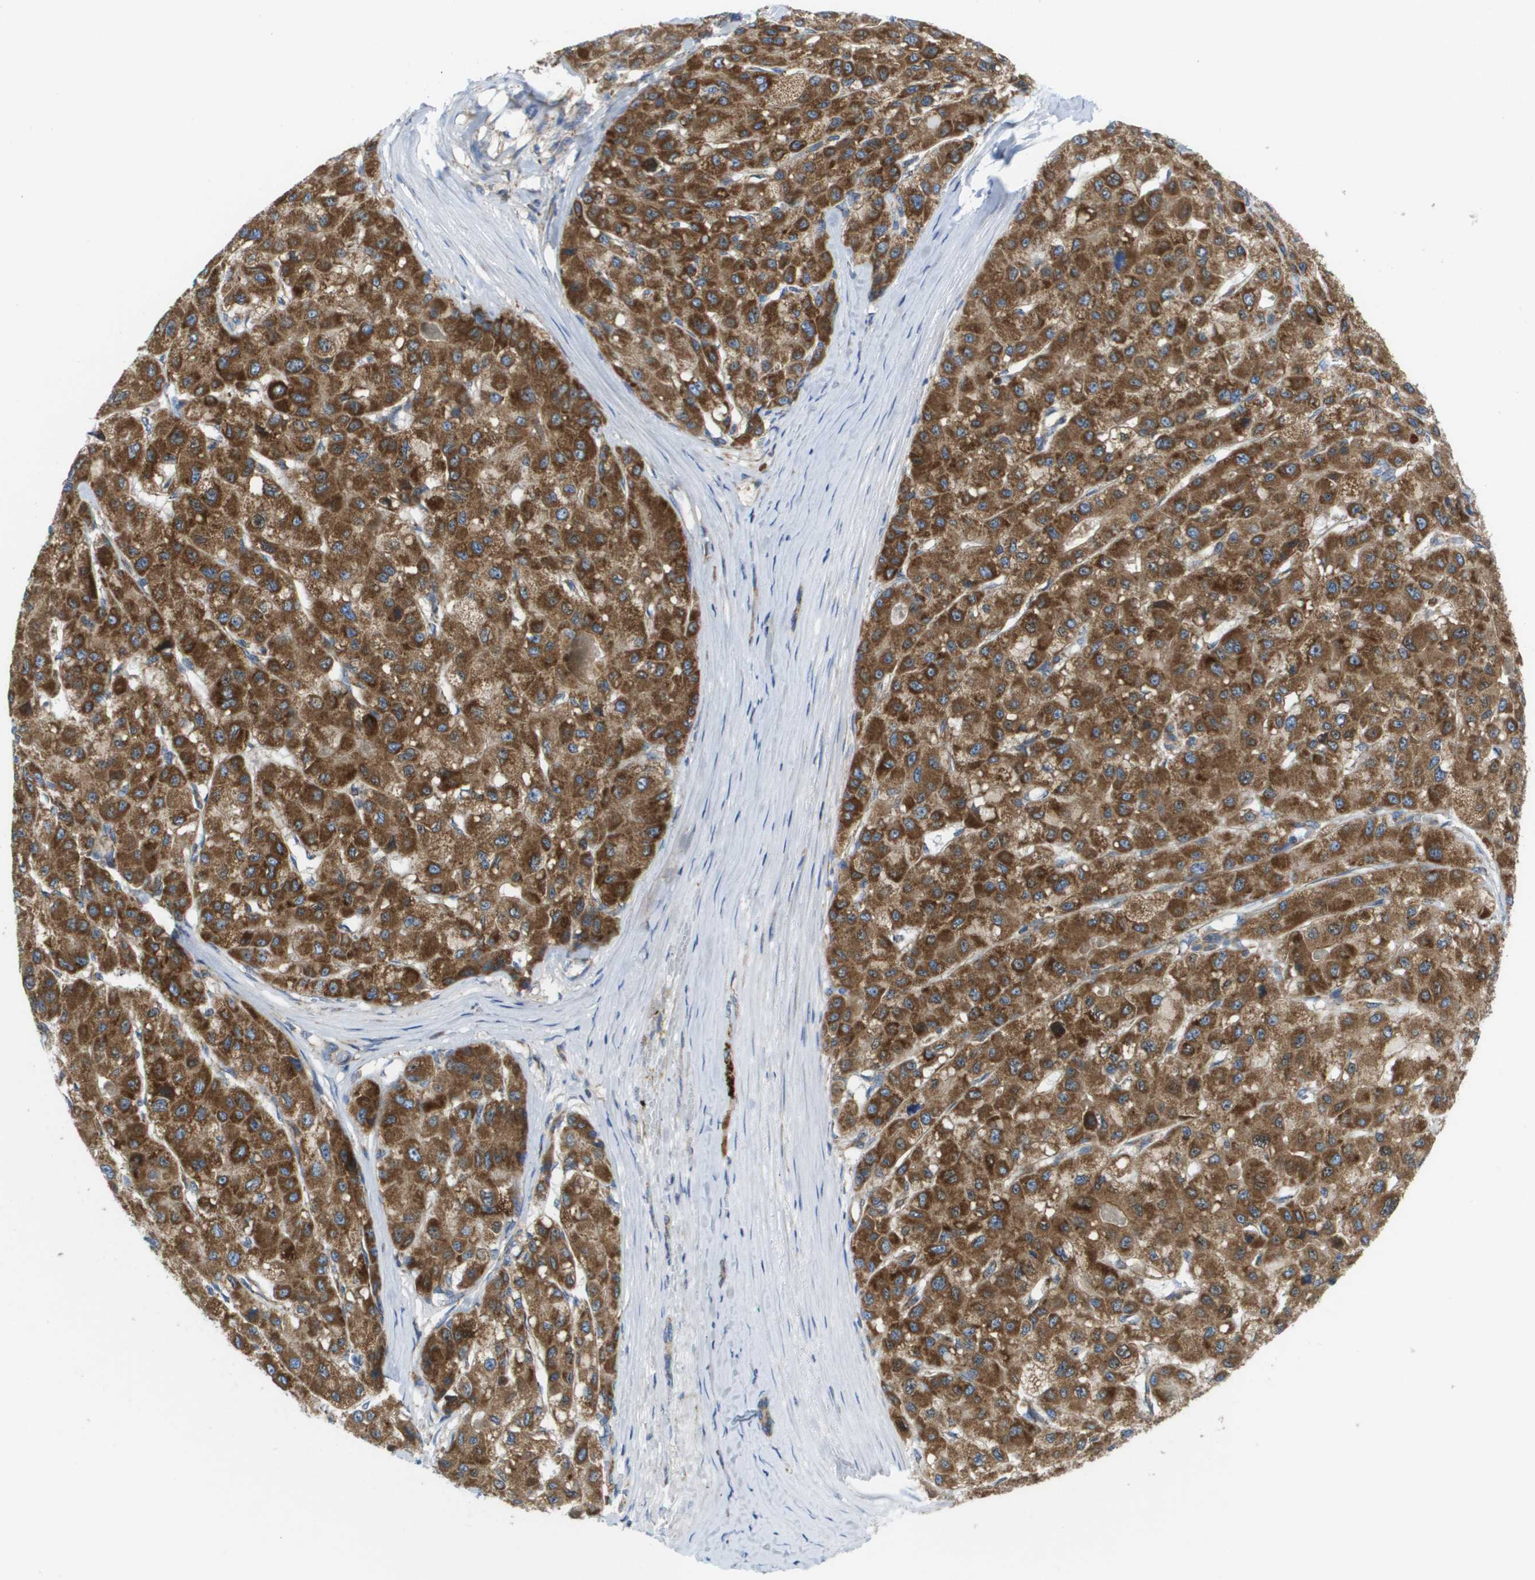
{"staining": {"intensity": "strong", "quantity": ">75%", "location": "cytoplasmic/membranous"}, "tissue": "liver cancer", "cell_type": "Tumor cells", "image_type": "cancer", "snomed": [{"axis": "morphology", "description": "Carcinoma, Hepatocellular, NOS"}, {"axis": "topography", "description": "Liver"}], "caption": "A brown stain highlights strong cytoplasmic/membranous expression of a protein in human liver hepatocellular carcinoma tumor cells. The staining was performed using DAB (3,3'-diaminobenzidine), with brown indicating positive protein expression. Nuclei are stained blue with hematoxylin.", "gene": "FIS1", "patient": {"sex": "male", "age": 80}}